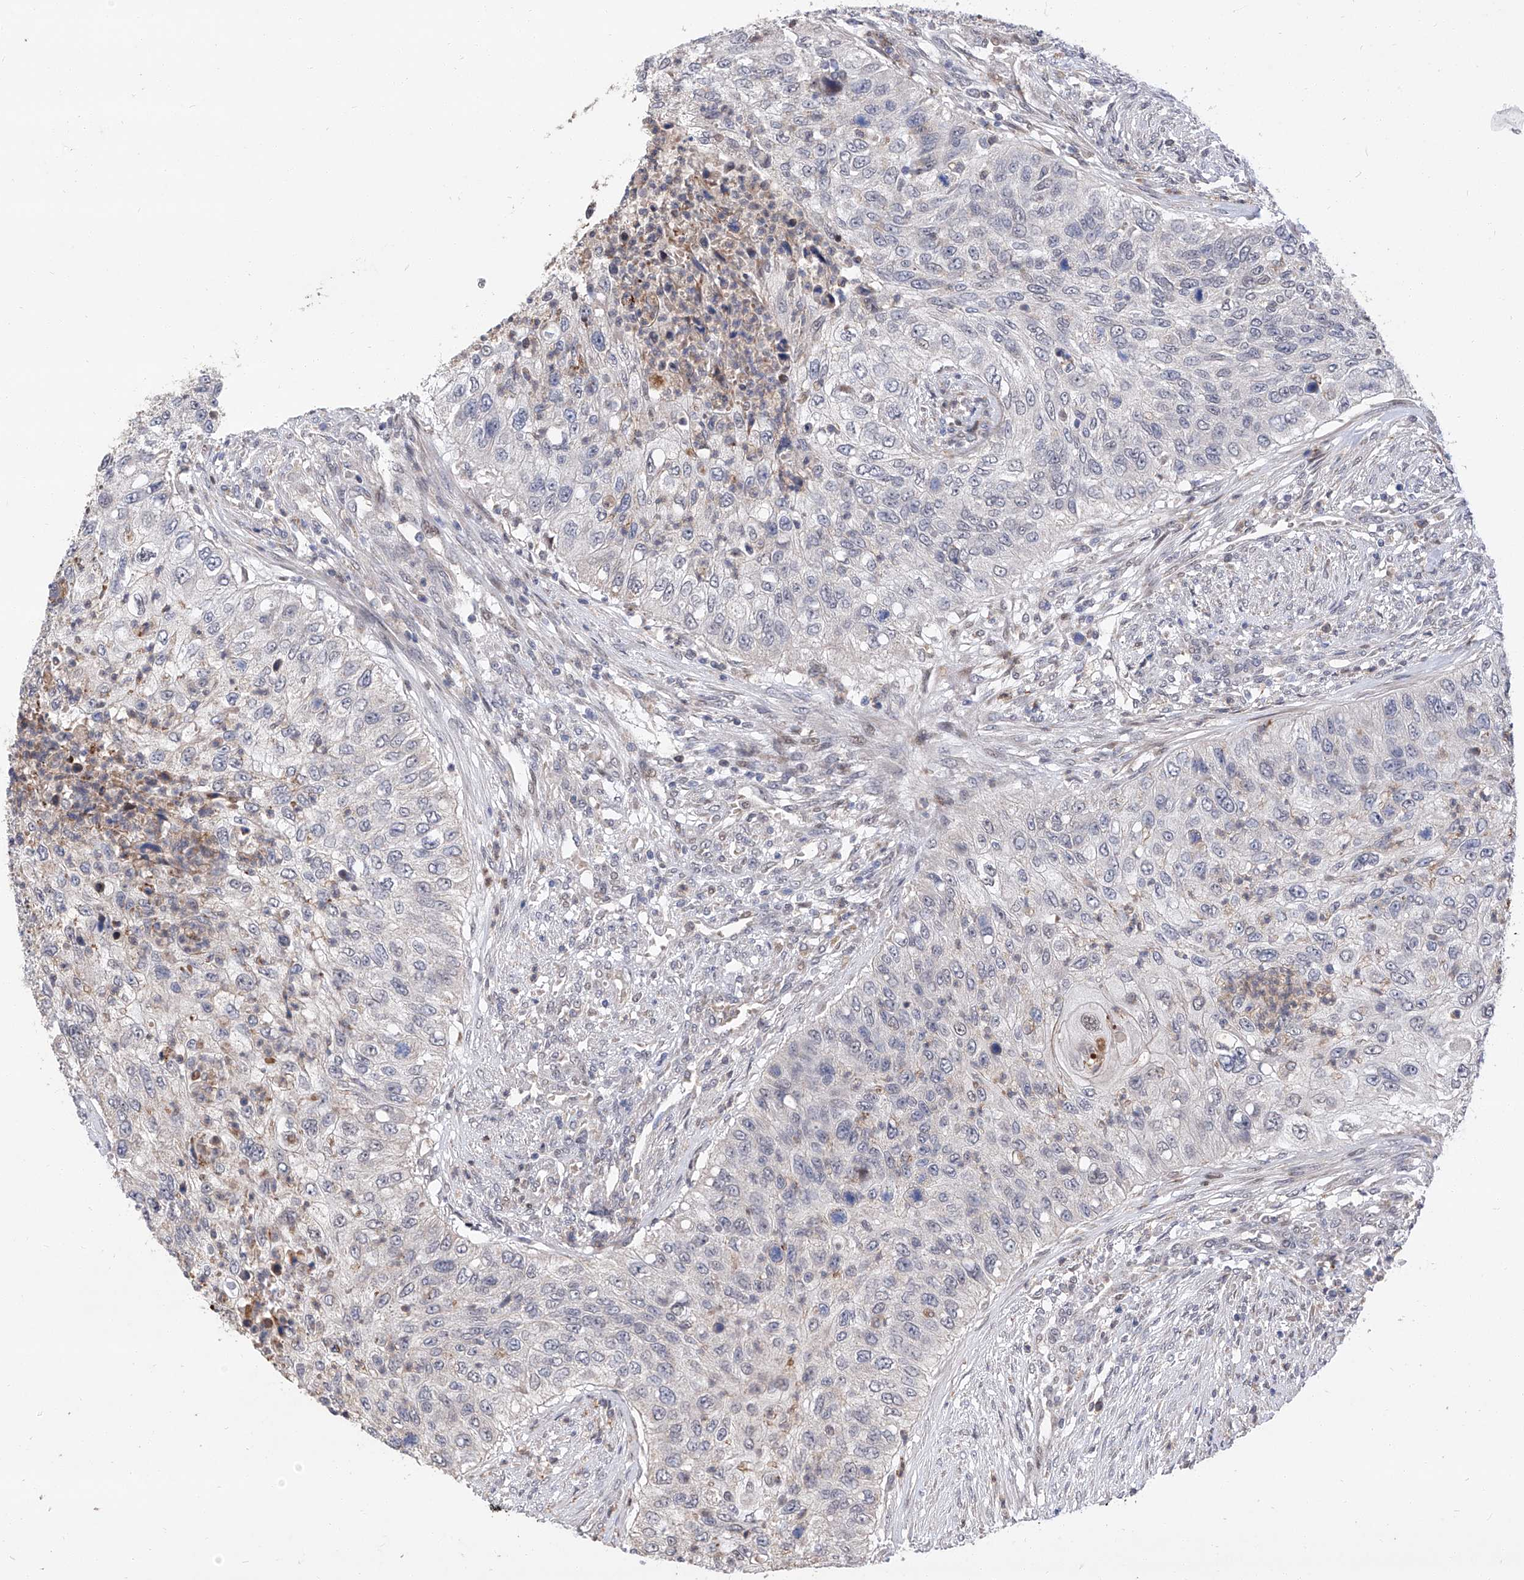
{"staining": {"intensity": "negative", "quantity": "none", "location": "none"}, "tissue": "urothelial cancer", "cell_type": "Tumor cells", "image_type": "cancer", "snomed": [{"axis": "morphology", "description": "Urothelial carcinoma, High grade"}, {"axis": "topography", "description": "Urinary bladder"}], "caption": "The photomicrograph exhibits no staining of tumor cells in urothelial cancer. Brightfield microscopy of immunohistochemistry stained with DAB (3,3'-diaminobenzidine) (brown) and hematoxylin (blue), captured at high magnification.", "gene": "FARP2", "patient": {"sex": "female", "age": 60}}